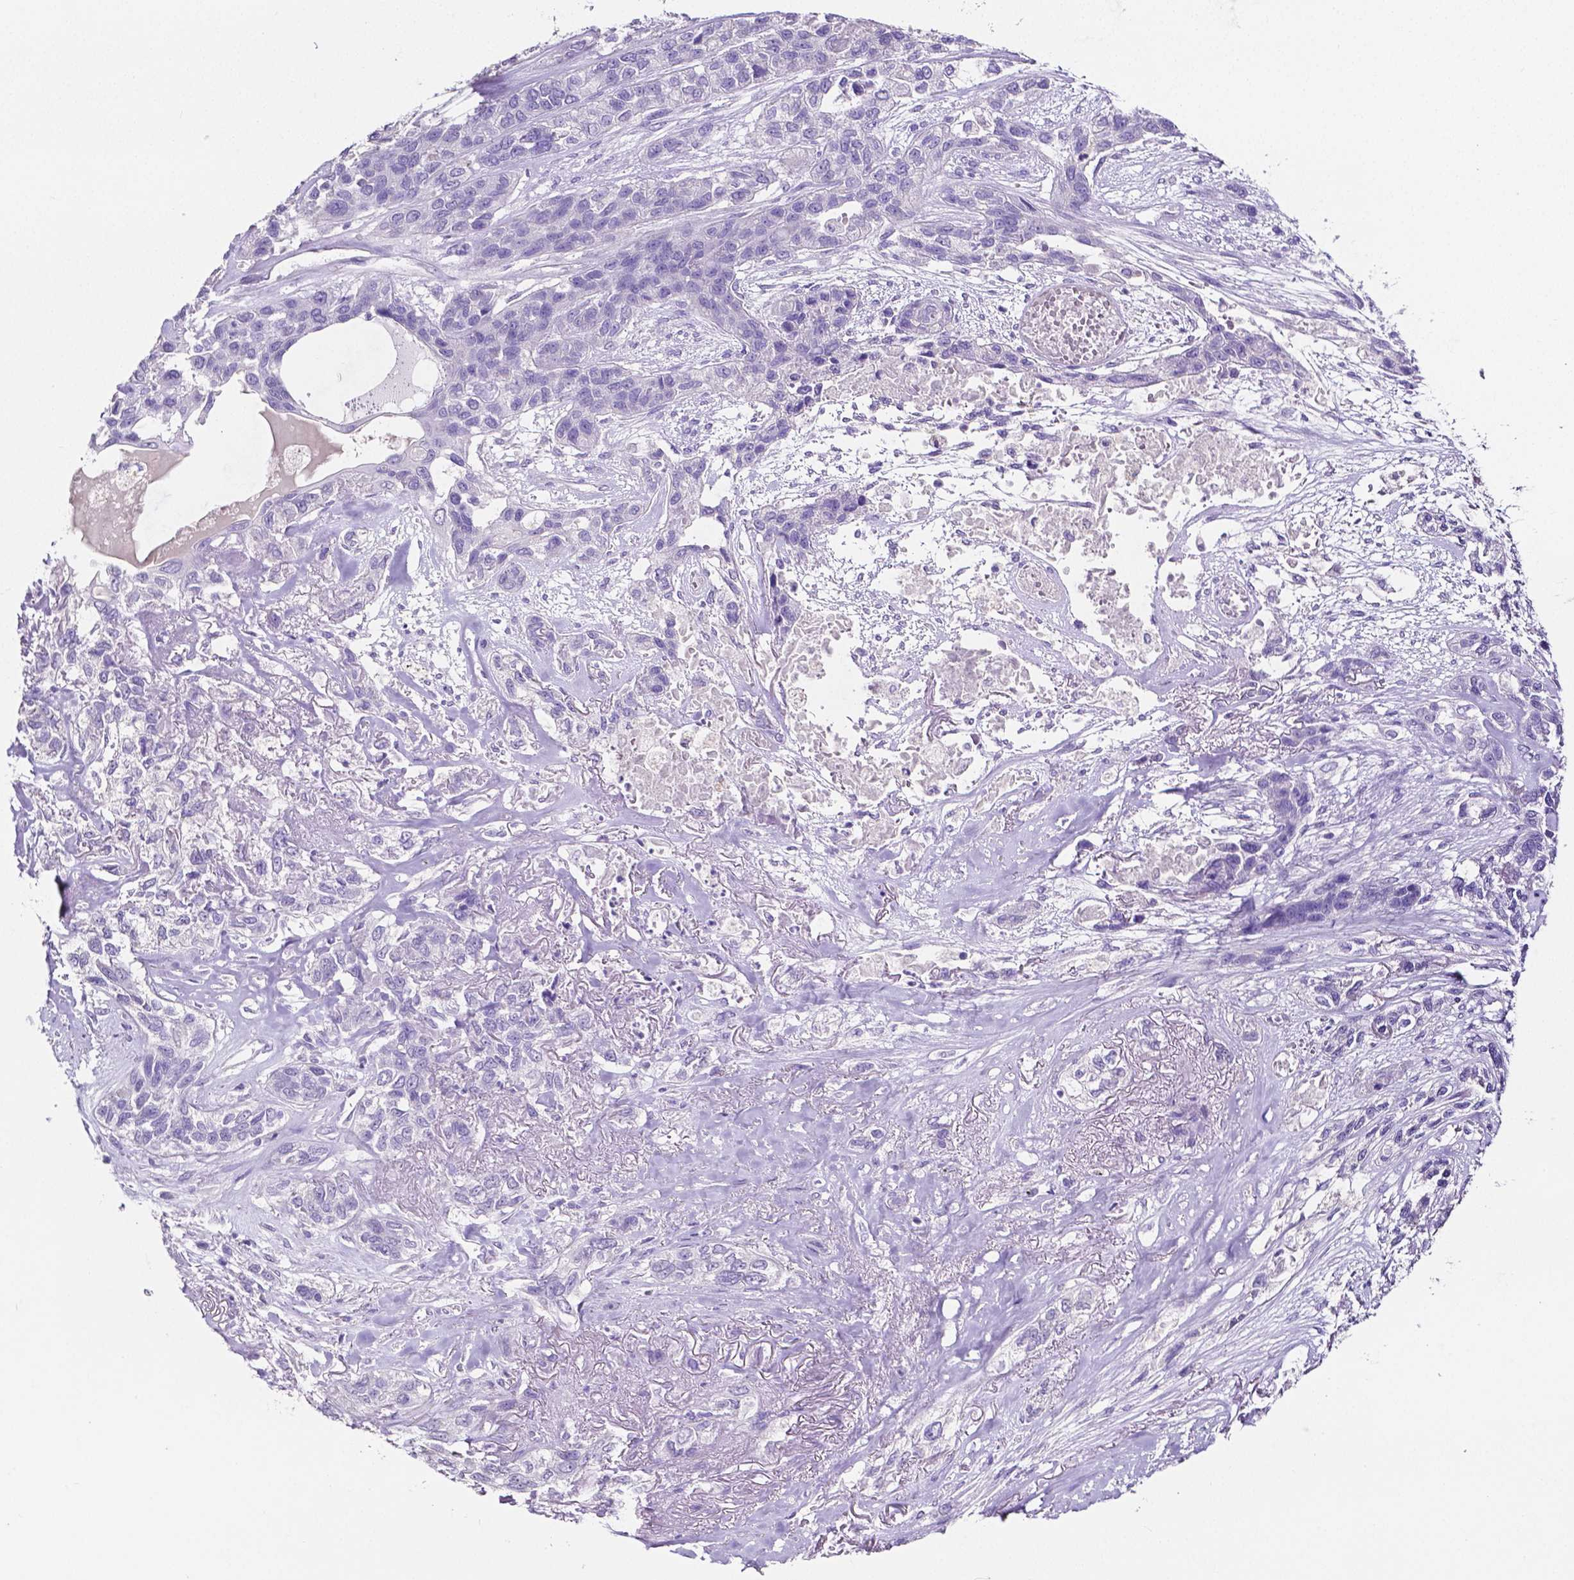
{"staining": {"intensity": "negative", "quantity": "none", "location": "none"}, "tissue": "lung cancer", "cell_type": "Tumor cells", "image_type": "cancer", "snomed": [{"axis": "morphology", "description": "Squamous cell carcinoma, NOS"}, {"axis": "topography", "description": "Lung"}], "caption": "Tumor cells show no significant positivity in squamous cell carcinoma (lung).", "gene": "SLC22A2", "patient": {"sex": "female", "age": 70}}